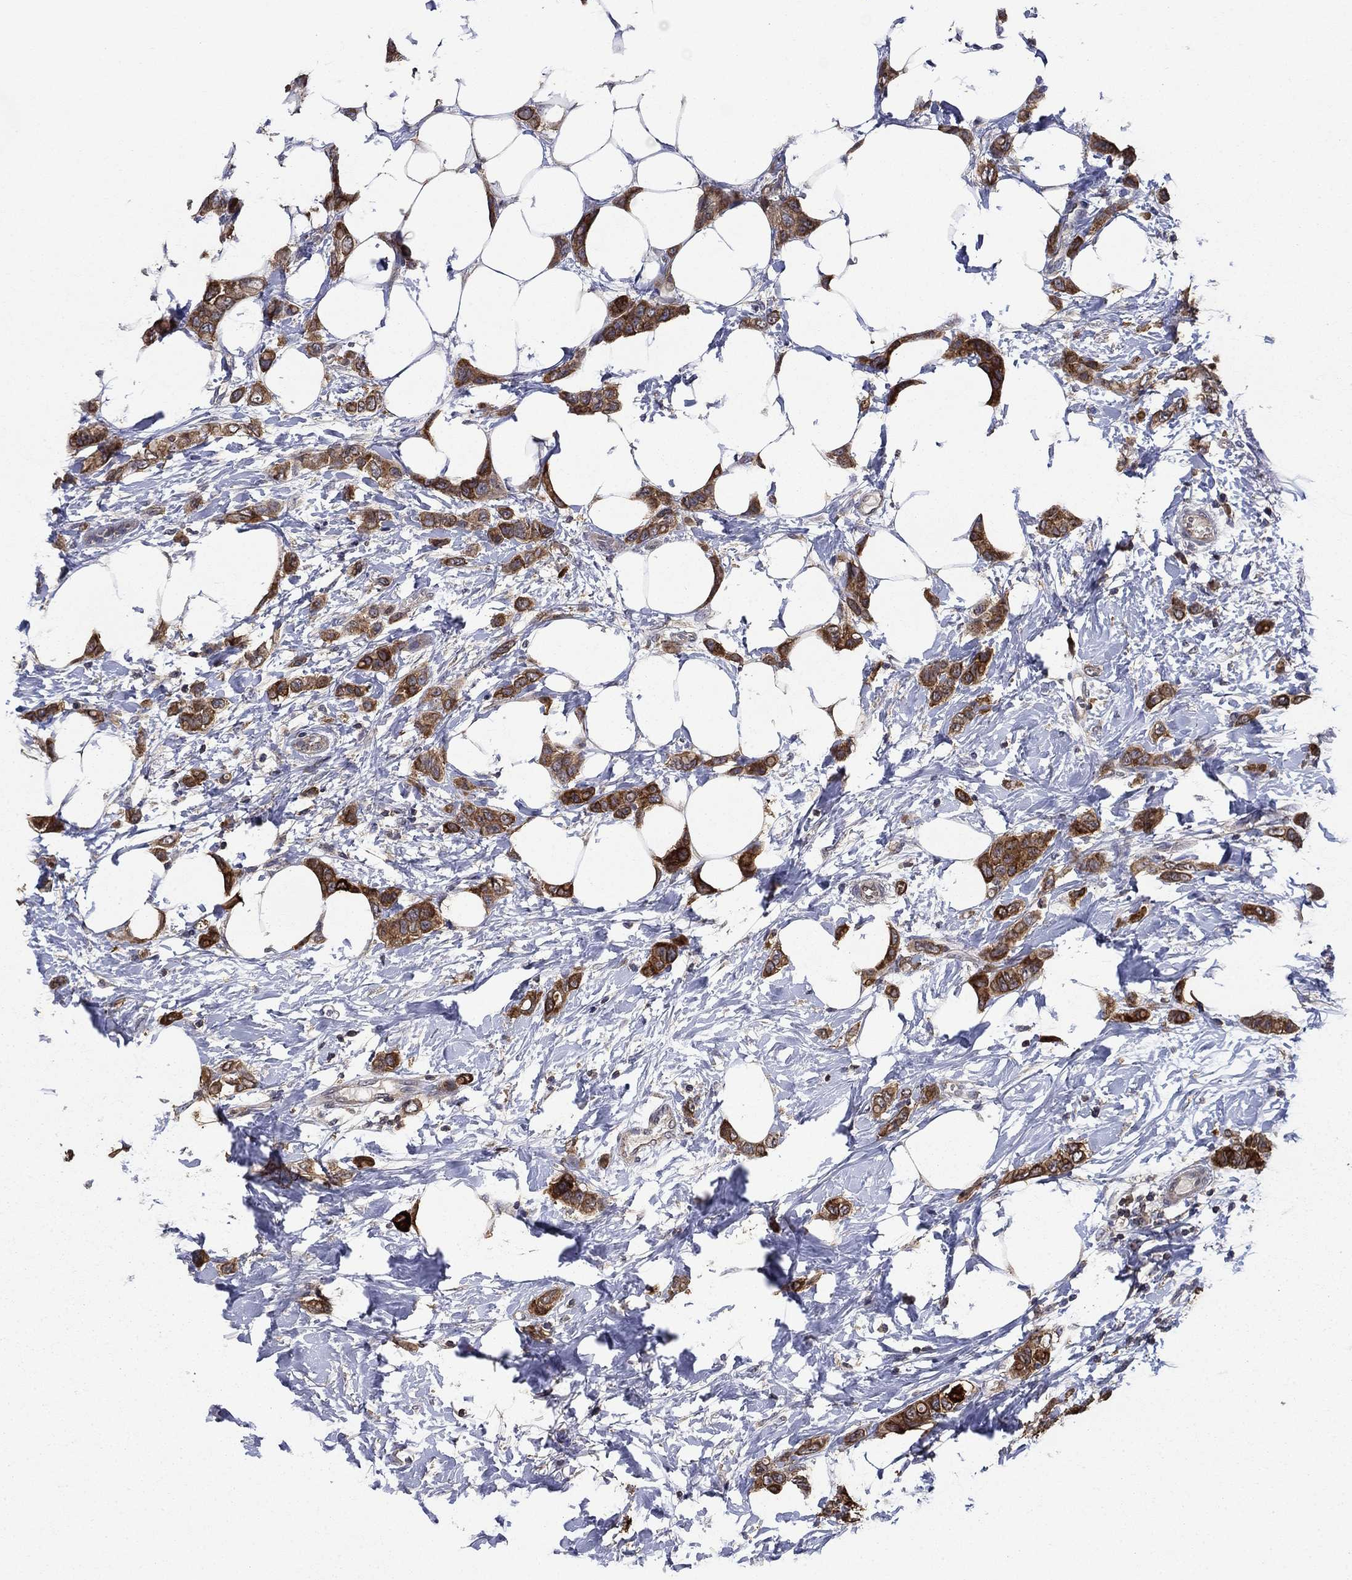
{"staining": {"intensity": "strong", "quantity": ">75%", "location": "cytoplasmic/membranous"}, "tissue": "breast cancer", "cell_type": "Tumor cells", "image_type": "cancer", "snomed": [{"axis": "morphology", "description": "Lobular carcinoma"}, {"axis": "topography", "description": "Breast"}], "caption": "The photomicrograph shows staining of breast lobular carcinoma, revealing strong cytoplasmic/membranous protein staining (brown color) within tumor cells.", "gene": "DVL1", "patient": {"sex": "female", "age": 66}}